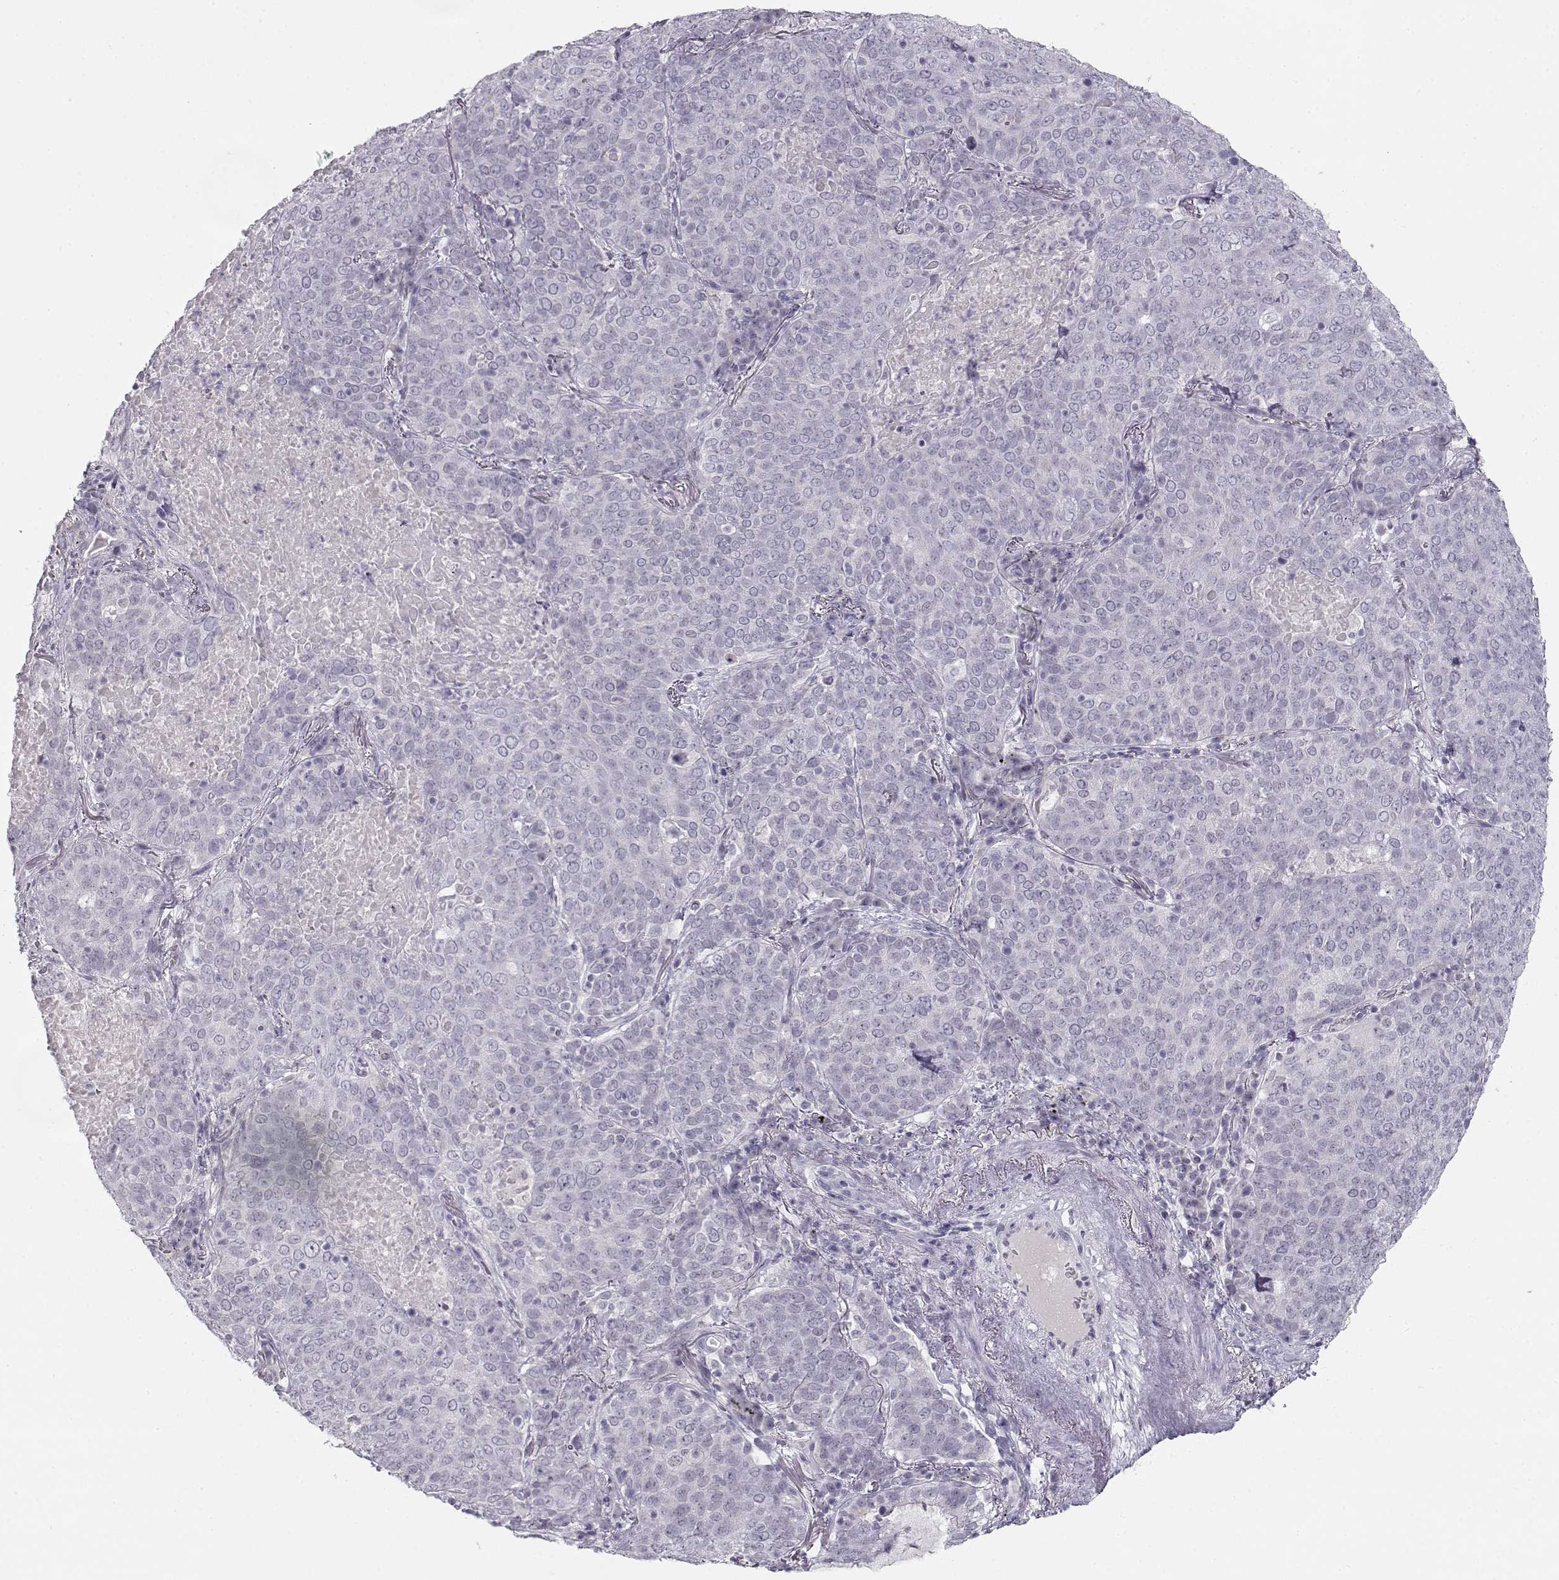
{"staining": {"intensity": "negative", "quantity": "none", "location": "none"}, "tissue": "lung cancer", "cell_type": "Tumor cells", "image_type": "cancer", "snomed": [{"axis": "morphology", "description": "Squamous cell carcinoma, NOS"}, {"axis": "topography", "description": "Lung"}], "caption": "This micrograph is of lung cancer stained with immunohistochemistry (IHC) to label a protein in brown with the nuclei are counter-stained blue. There is no positivity in tumor cells.", "gene": "IMPG1", "patient": {"sex": "male", "age": 82}}